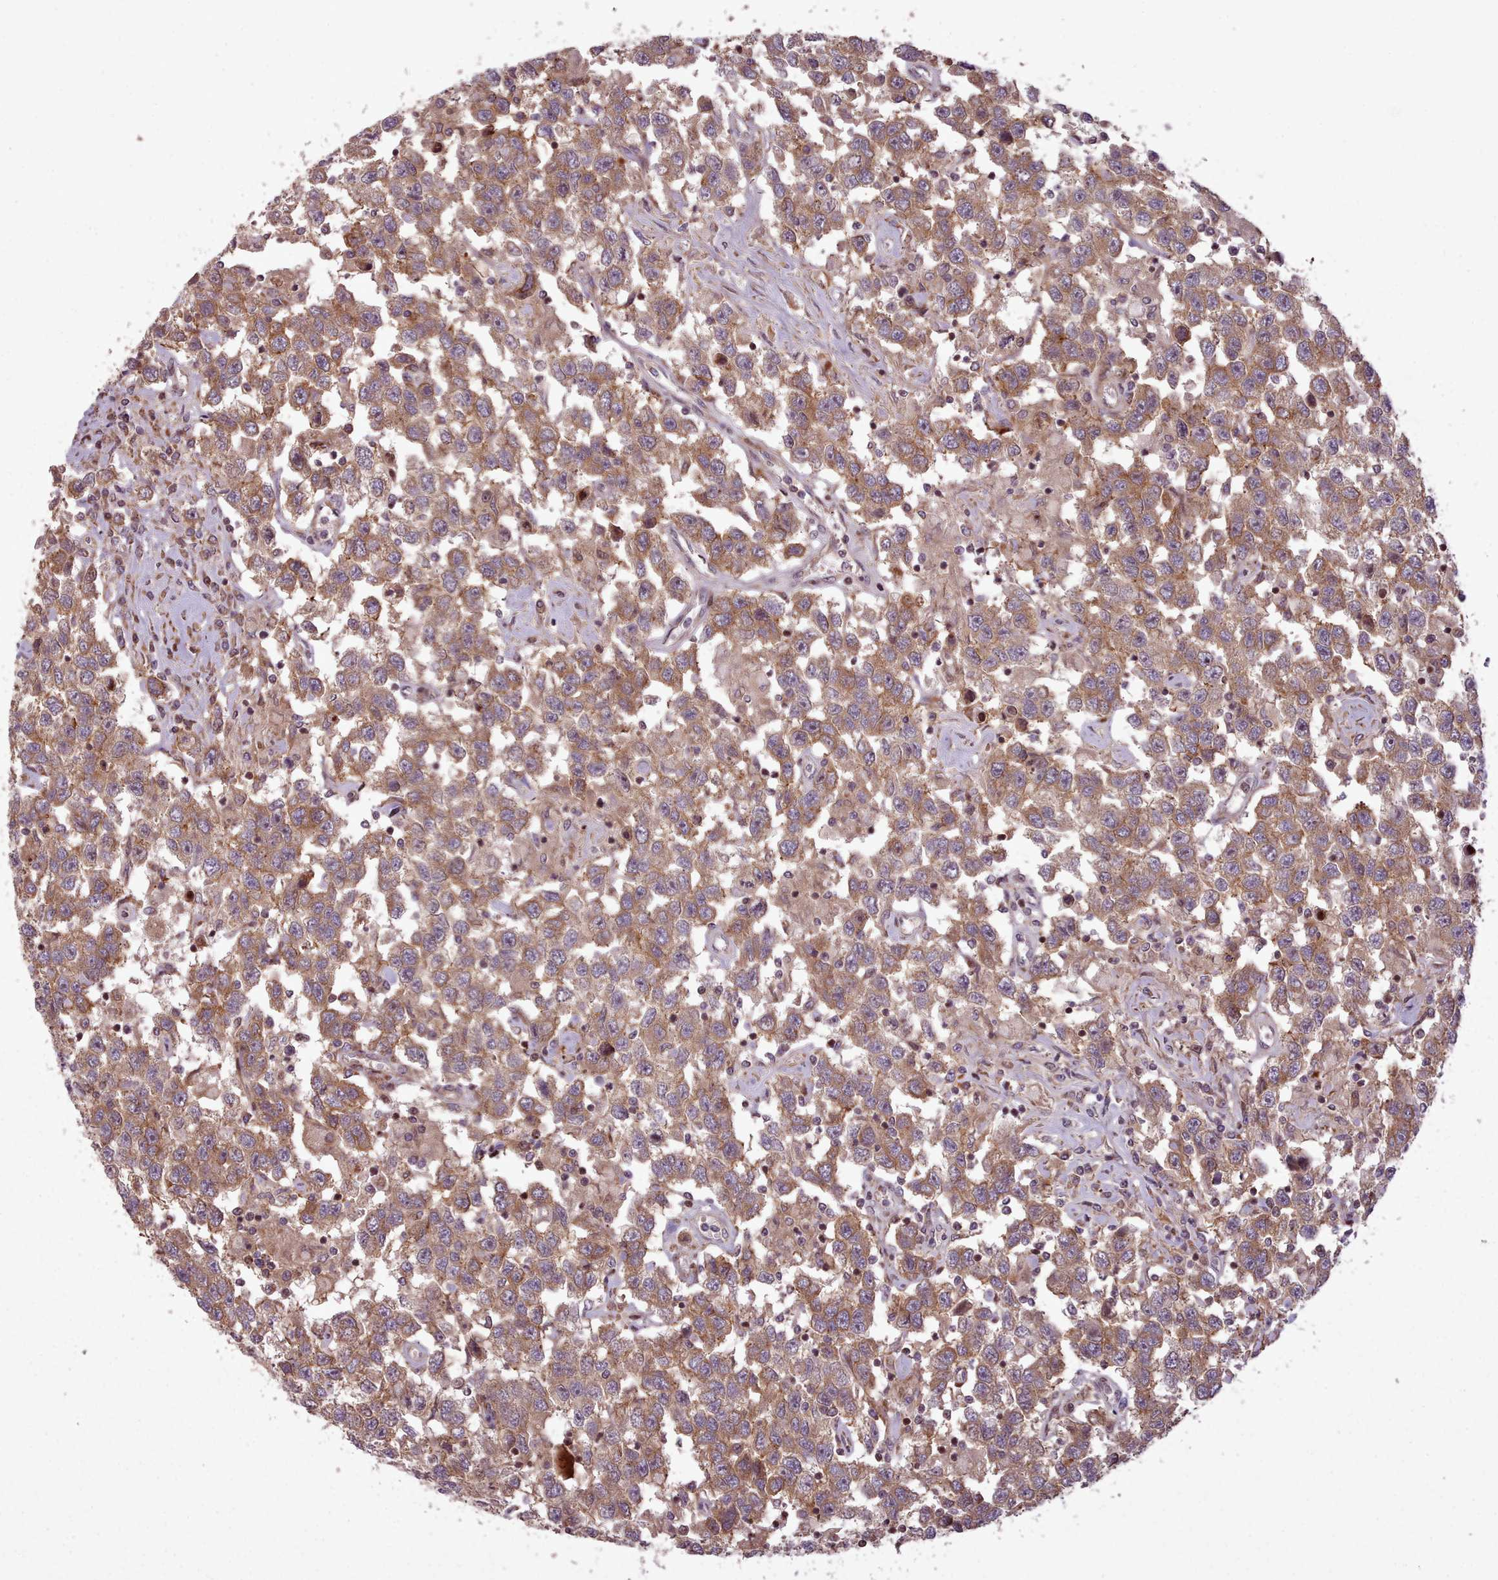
{"staining": {"intensity": "moderate", "quantity": ">75%", "location": "cytoplasmic/membranous"}, "tissue": "testis cancer", "cell_type": "Tumor cells", "image_type": "cancer", "snomed": [{"axis": "morphology", "description": "Seminoma, NOS"}, {"axis": "topography", "description": "Testis"}], "caption": "Protein staining of testis seminoma tissue demonstrates moderate cytoplasmic/membranous positivity in approximately >75% of tumor cells.", "gene": "NLRP7", "patient": {"sex": "male", "age": 41}}